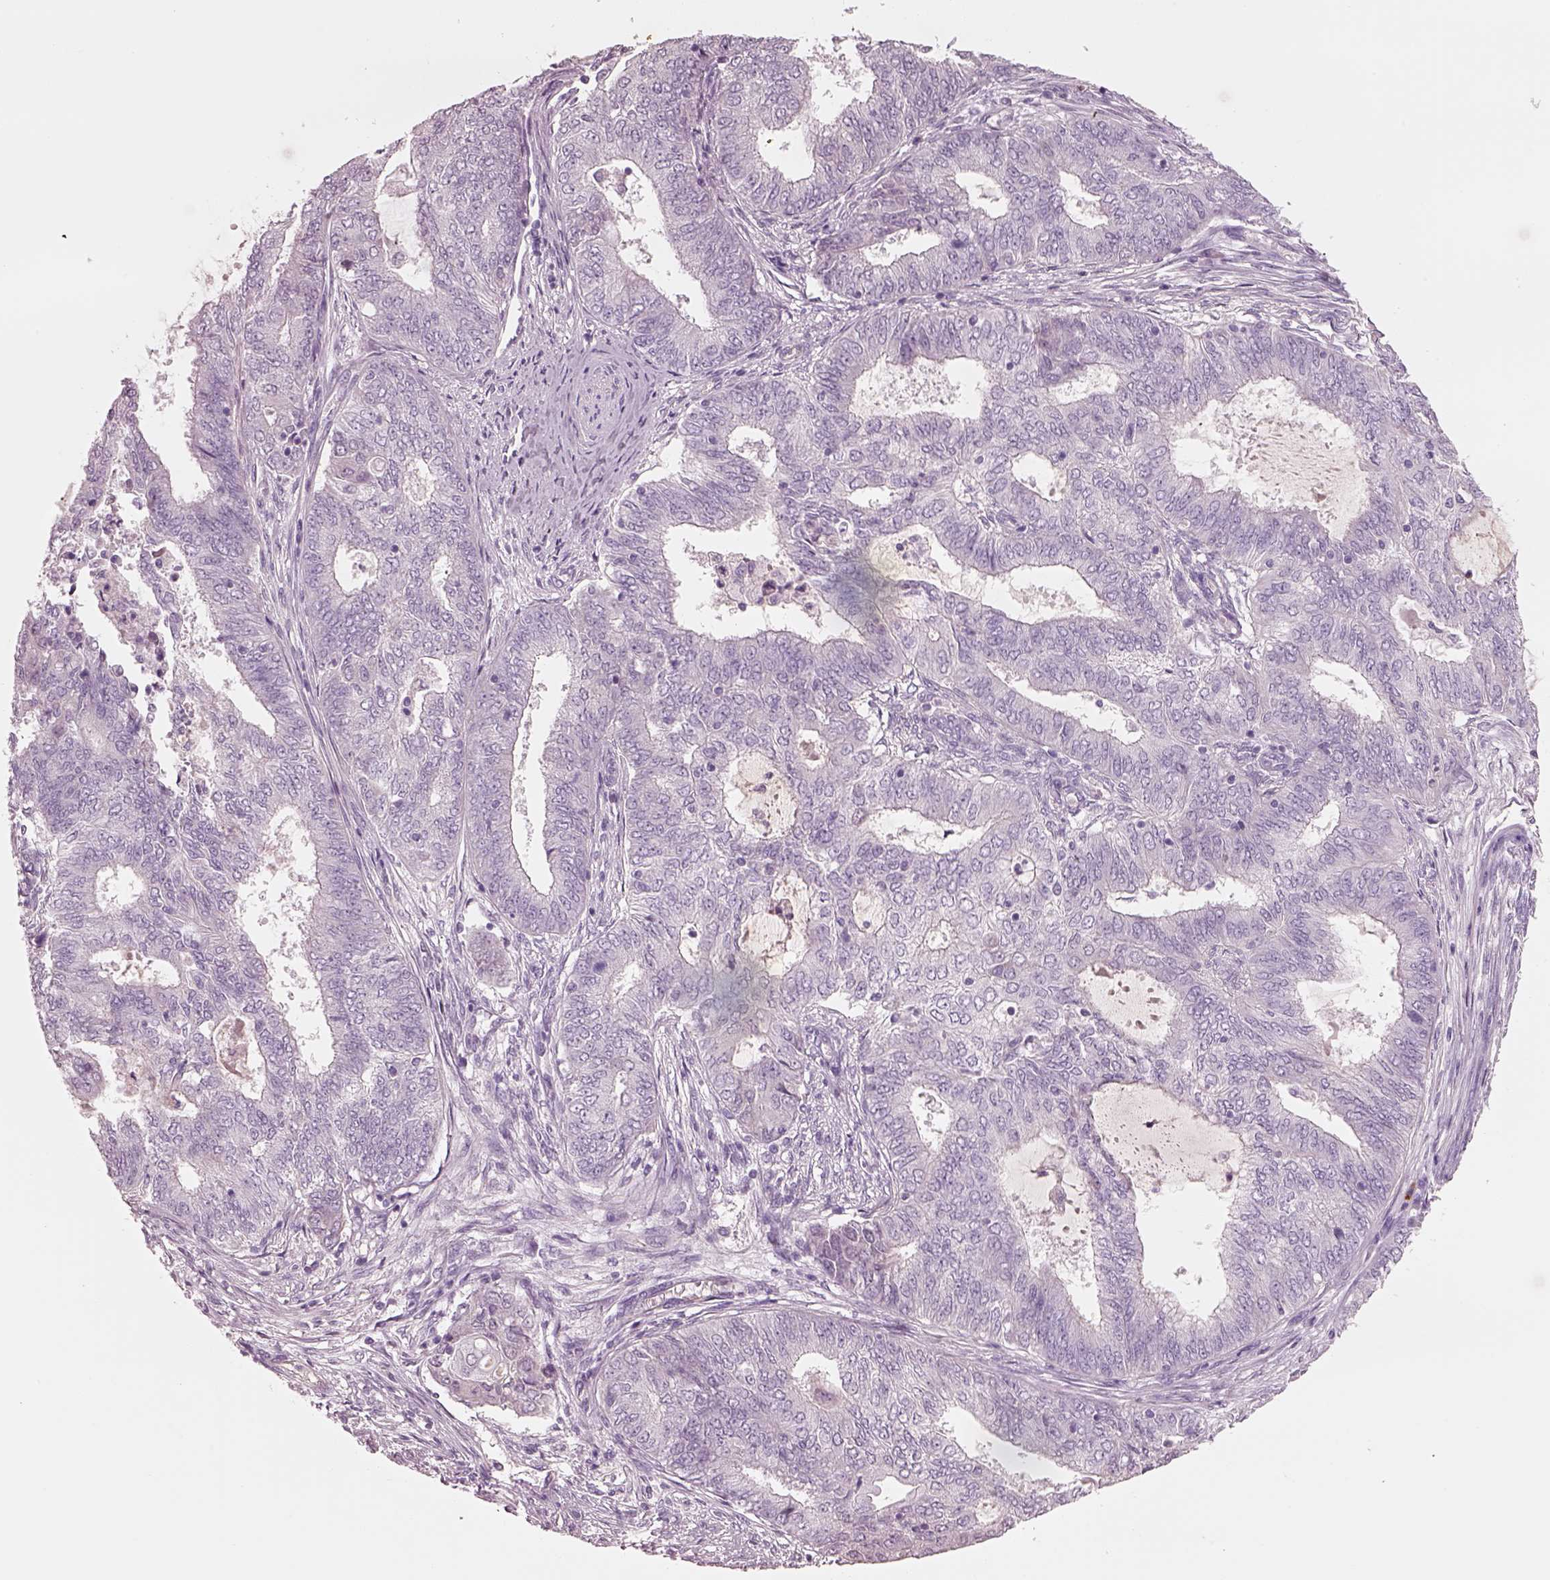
{"staining": {"intensity": "negative", "quantity": "none", "location": "none"}, "tissue": "endometrial cancer", "cell_type": "Tumor cells", "image_type": "cancer", "snomed": [{"axis": "morphology", "description": "Adenocarcinoma, NOS"}, {"axis": "topography", "description": "Endometrium"}], "caption": "Immunohistochemistry (IHC) histopathology image of endometrial cancer (adenocarcinoma) stained for a protein (brown), which demonstrates no staining in tumor cells.", "gene": "IGLL1", "patient": {"sex": "female", "age": 62}}